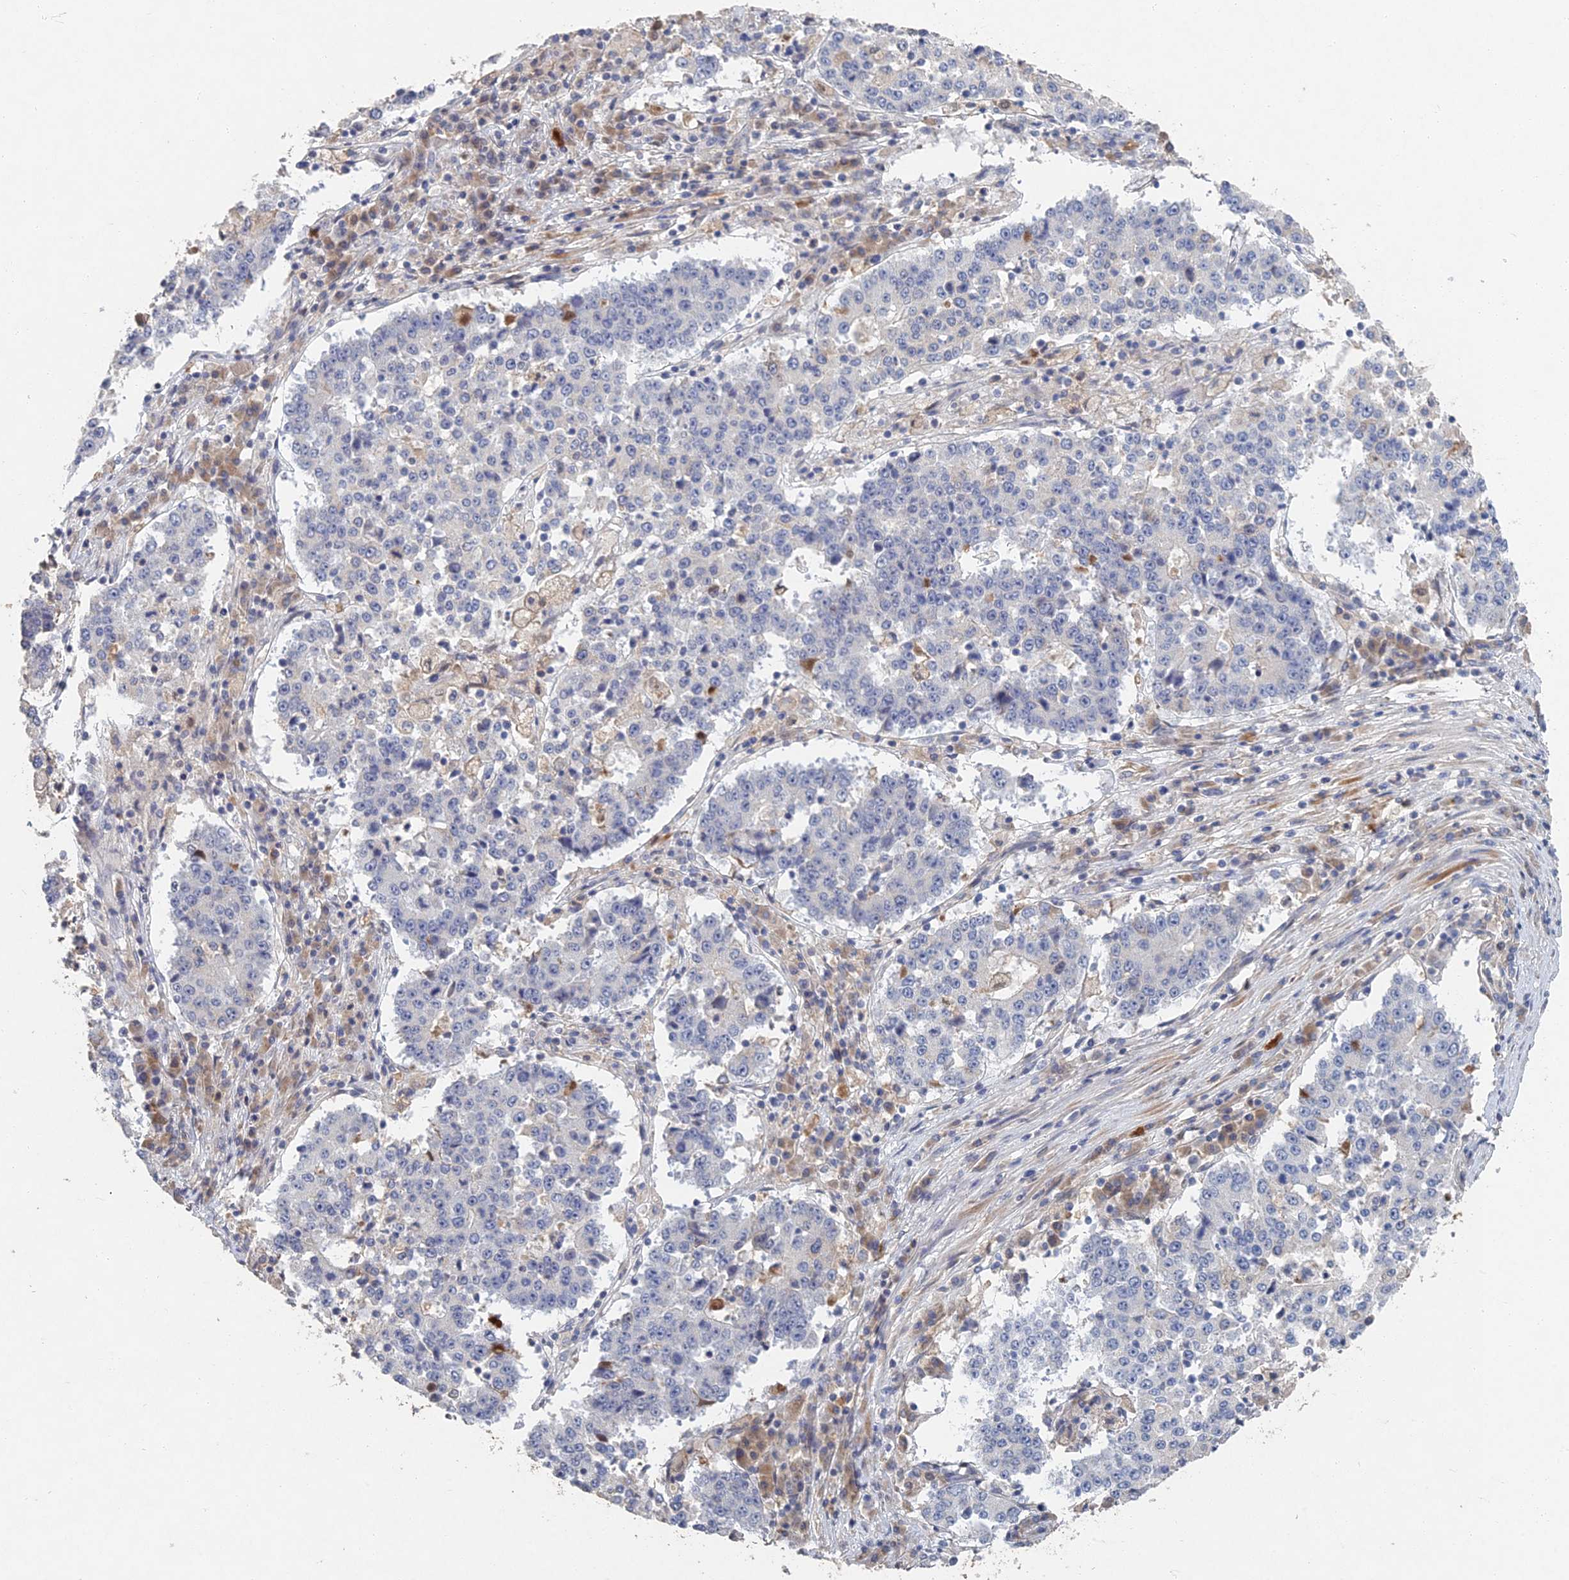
{"staining": {"intensity": "negative", "quantity": "none", "location": "none"}, "tissue": "stomach cancer", "cell_type": "Tumor cells", "image_type": "cancer", "snomed": [{"axis": "morphology", "description": "Adenocarcinoma, NOS"}, {"axis": "topography", "description": "Stomach"}], "caption": "High power microscopy image of an IHC image of stomach cancer (adenocarcinoma), revealing no significant staining in tumor cells. Nuclei are stained in blue.", "gene": "GNA15", "patient": {"sex": "male", "age": 59}}